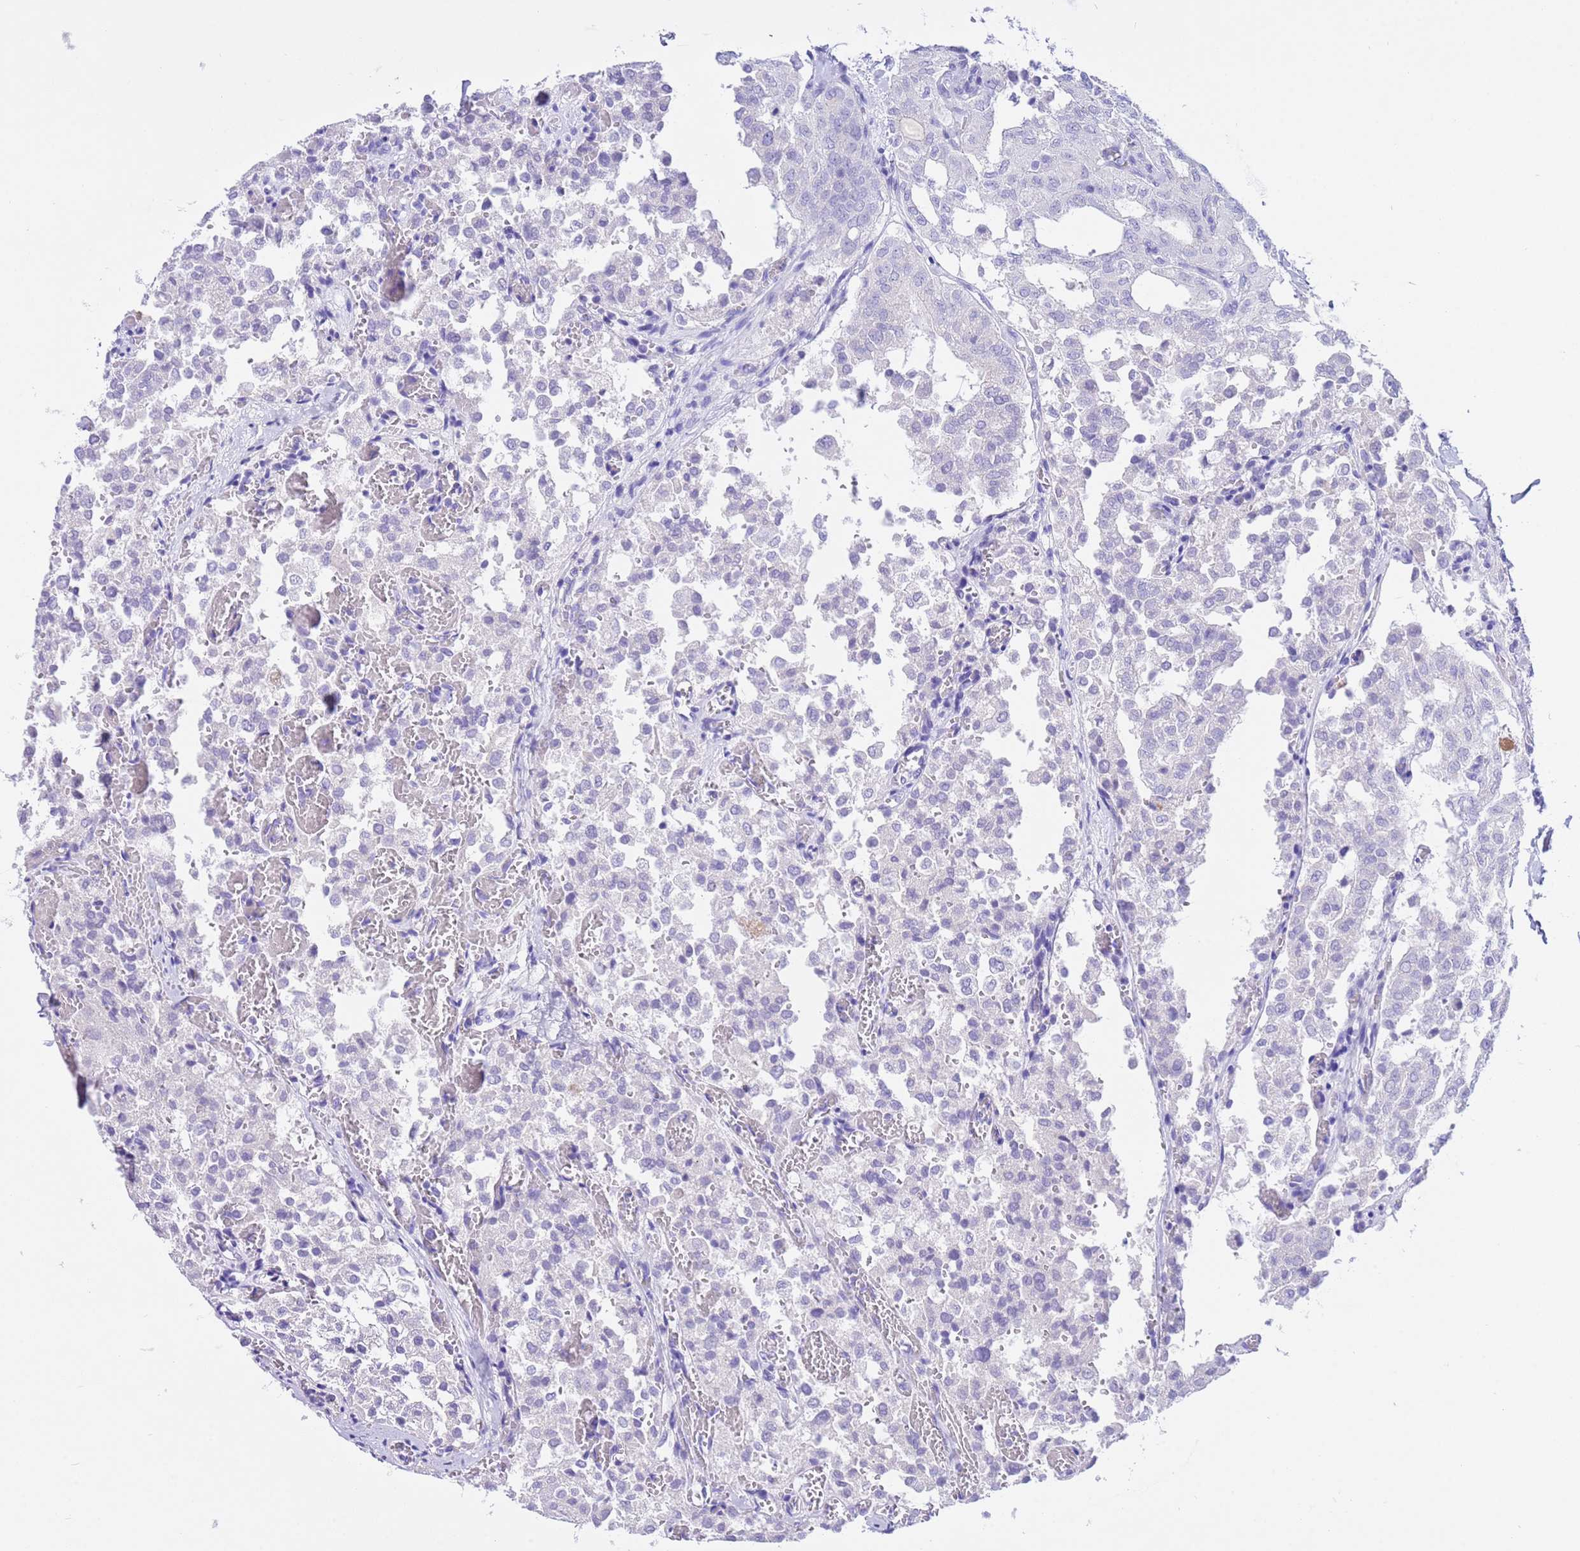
{"staining": {"intensity": "negative", "quantity": "none", "location": "none"}, "tissue": "thyroid cancer", "cell_type": "Tumor cells", "image_type": "cancer", "snomed": [{"axis": "morphology", "description": "Follicular adenoma carcinoma, NOS"}, {"axis": "topography", "description": "Thyroid gland"}], "caption": "A high-resolution image shows immunohistochemistry (IHC) staining of thyroid cancer, which shows no significant positivity in tumor cells. (Brightfield microscopy of DAB (3,3'-diaminobenzidine) immunohistochemistry at high magnification).", "gene": "CPB1", "patient": {"sex": "male", "age": 75}}